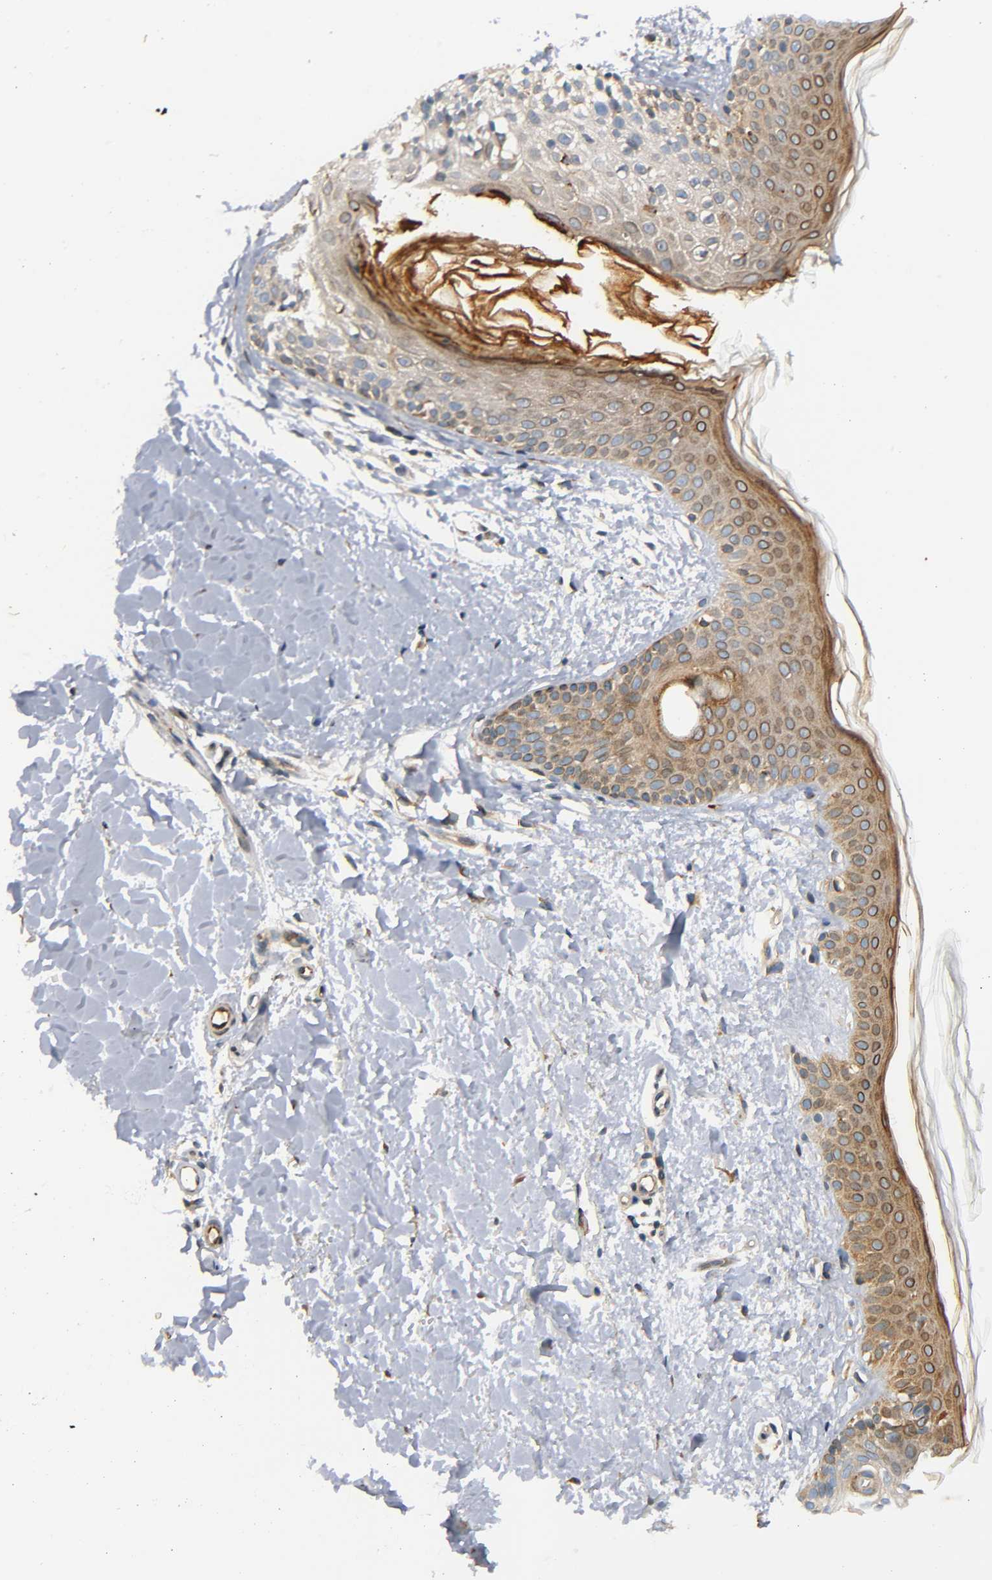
{"staining": {"intensity": "weak", "quantity": "25%-75%", "location": "cytoplasmic/membranous"}, "tissue": "skin", "cell_type": "Fibroblasts", "image_type": "normal", "snomed": [{"axis": "morphology", "description": "Normal tissue, NOS"}, {"axis": "topography", "description": "Skin"}], "caption": "Human skin stained for a protein (brown) reveals weak cytoplasmic/membranous positive expression in approximately 25%-75% of fibroblasts.", "gene": "ASB6", "patient": {"sex": "female", "age": 56}}